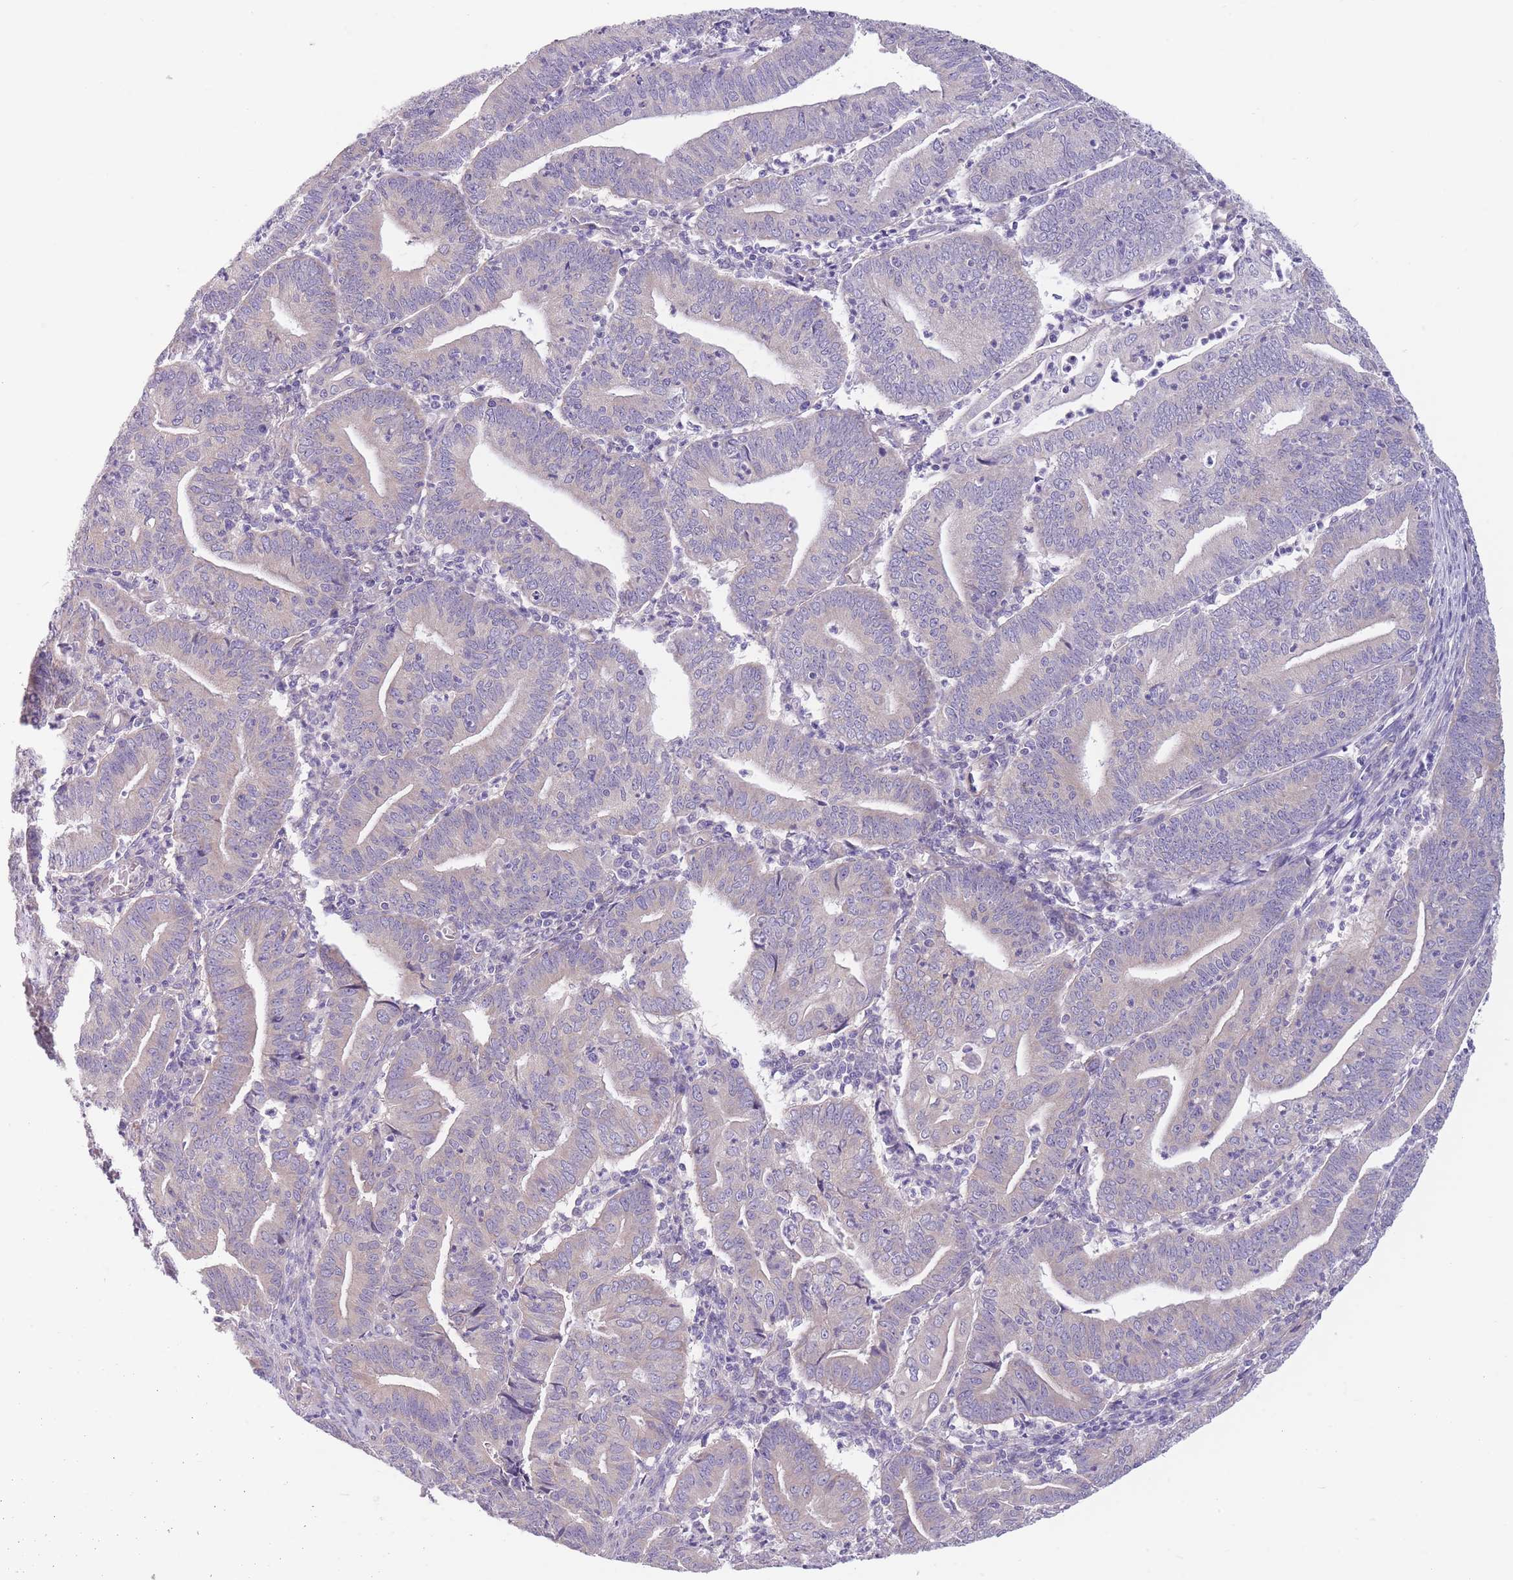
{"staining": {"intensity": "negative", "quantity": "none", "location": "none"}, "tissue": "endometrial cancer", "cell_type": "Tumor cells", "image_type": "cancer", "snomed": [{"axis": "morphology", "description": "Adenocarcinoma, NOS"}, {"axis": "topography", "description": "Endometrium"}], "caption": "High power microscopy histopathology image of an IHC micrograph of endometrial adenocarcinoma, revealing no significant positivity in tumor cells. (DAB (3,3'-diaminobenzidine) immunohistochemistry (IHC) with hematoxylin counter stain).", "gene": "PNPLA5", "patient": {"sex": "female", "age": 60}}